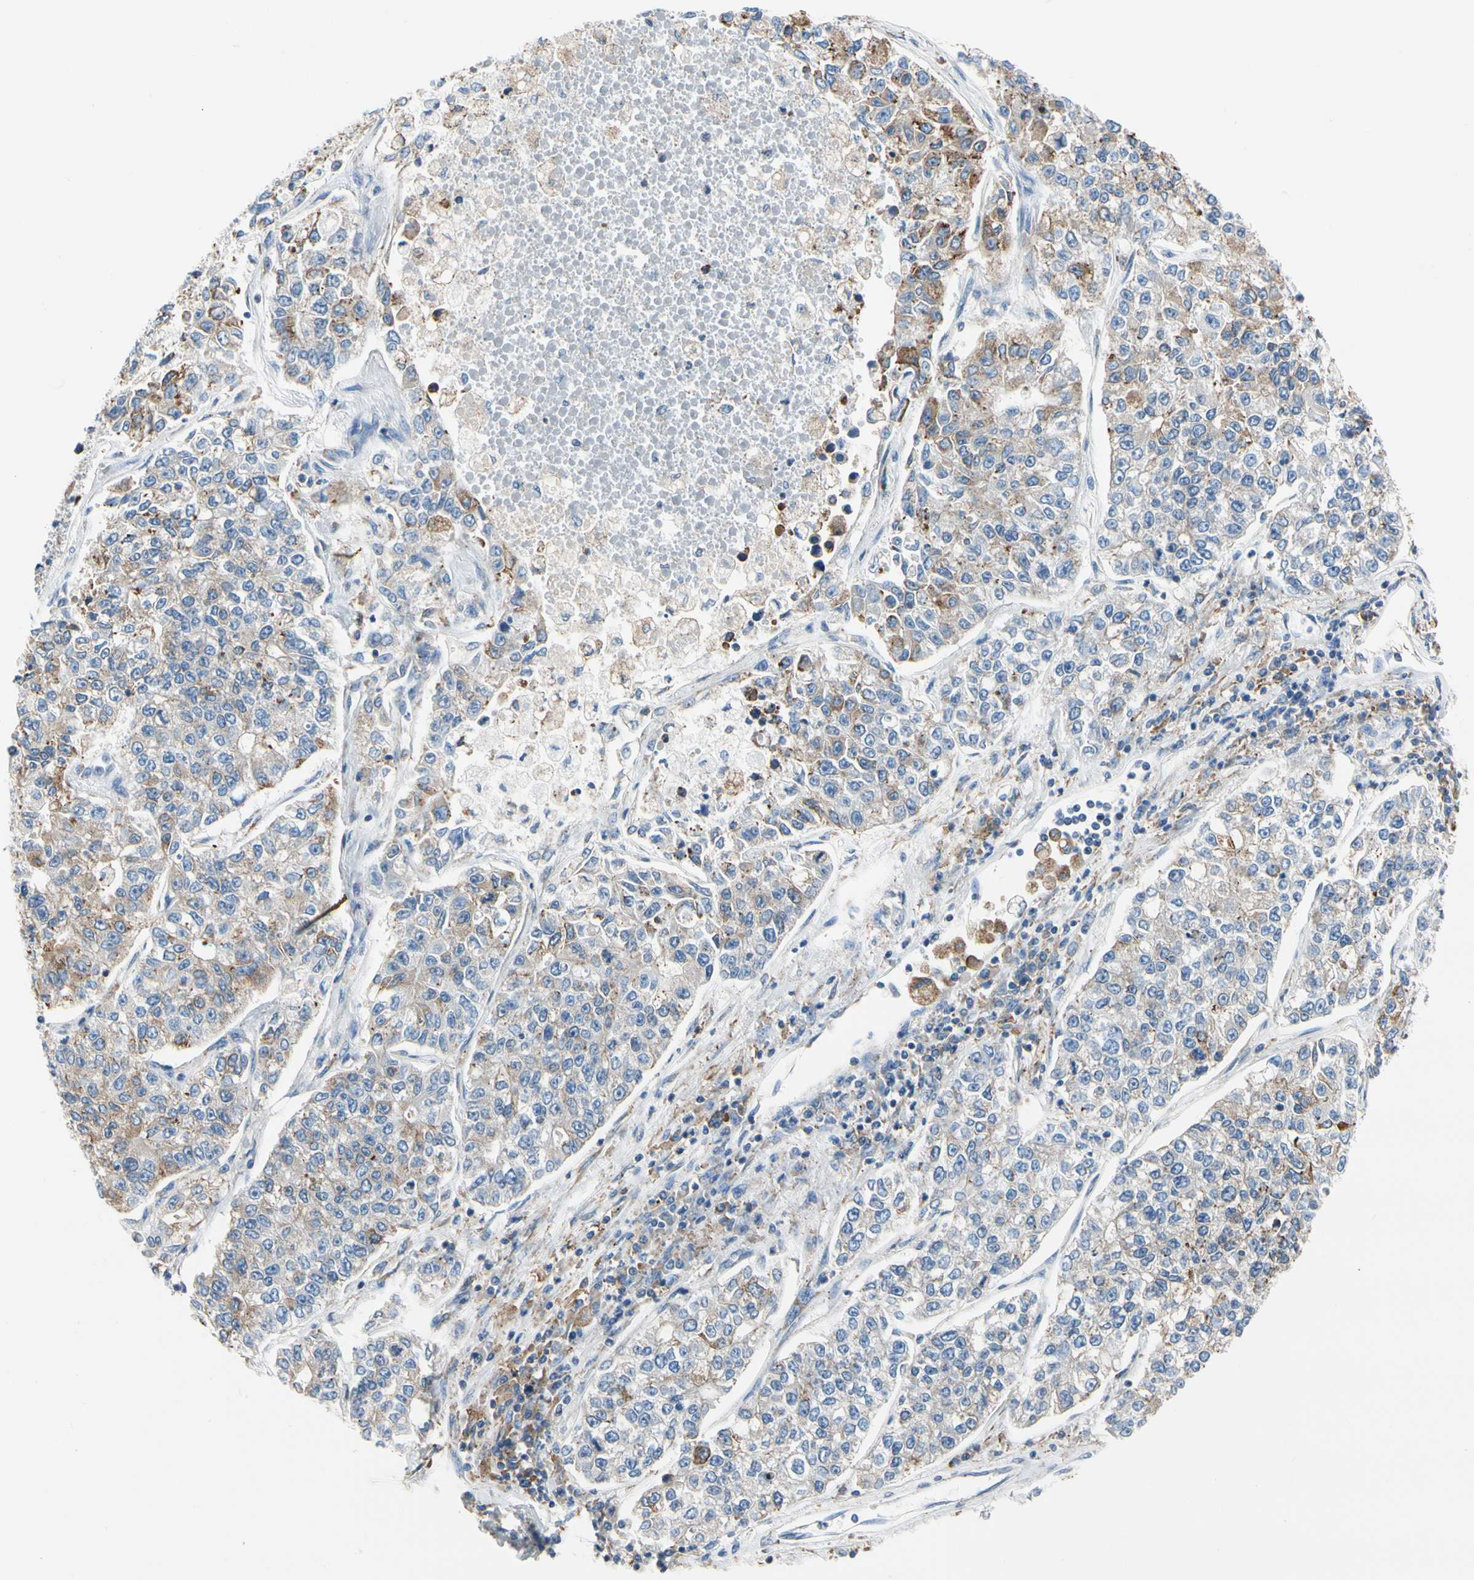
{"staining": {"intensity": "weak", "quantity": "<25%", "location": "cytoplasmic/membranous"}, "tissue": "lung cancer", "cell_type": "Tumor cells", "image_type": "cancer", "snomed": [{"axis": "morphology", "description": "Adenocarcinoma, NOS"}, {"axis": "topography", "description": "Lung"}], "caption": "This is an immunohistochemistry (IHC) micrograph of human lung adenocarcinoma. There is no staining in tumor cells.", "gene": "STXBP1", "patient": {"sex": "male", "age": 49}}